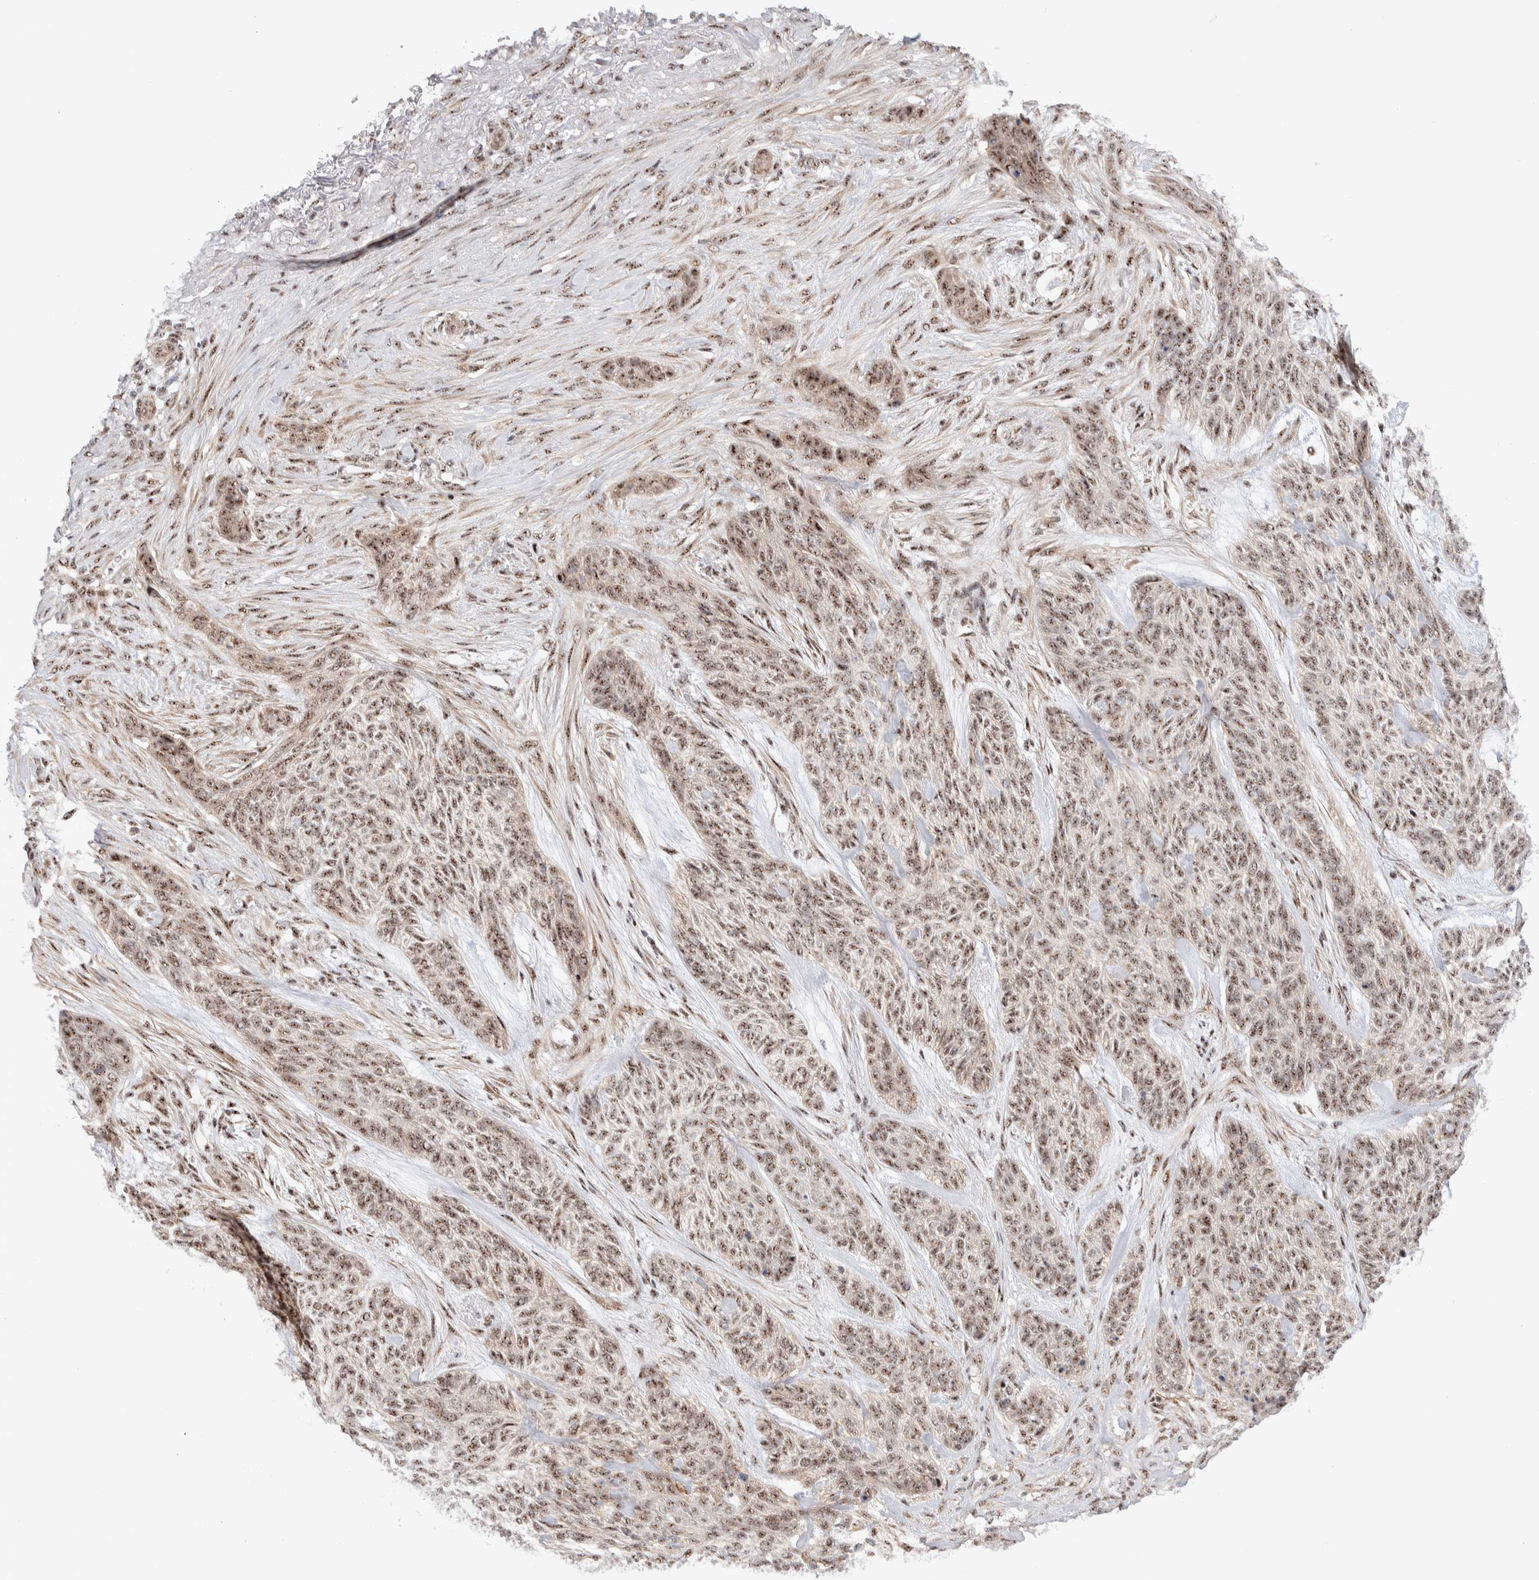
{"staining": {"intensity": "moderate", "quantity": ">75%", "location": "nuclear"}, "tissue": "skin cancer", "cell_type": "Tumor cells", "image_type": "cancer", "snomed": [{"axis": "morphology", "description": "Basal cell carcinoma"}, {"axis": "topography", "description": "Skin"}], "caption": "The photomicrograph exhibits immunohistochemical staining of skin cancer. There is moderate nuclear positivity is appreciated in about >75% of tumor cells. (IHC, brightfield microscopy, high magnification).", "gene": "ZNF695", "patient": {"sex": "male", "age": 55}}